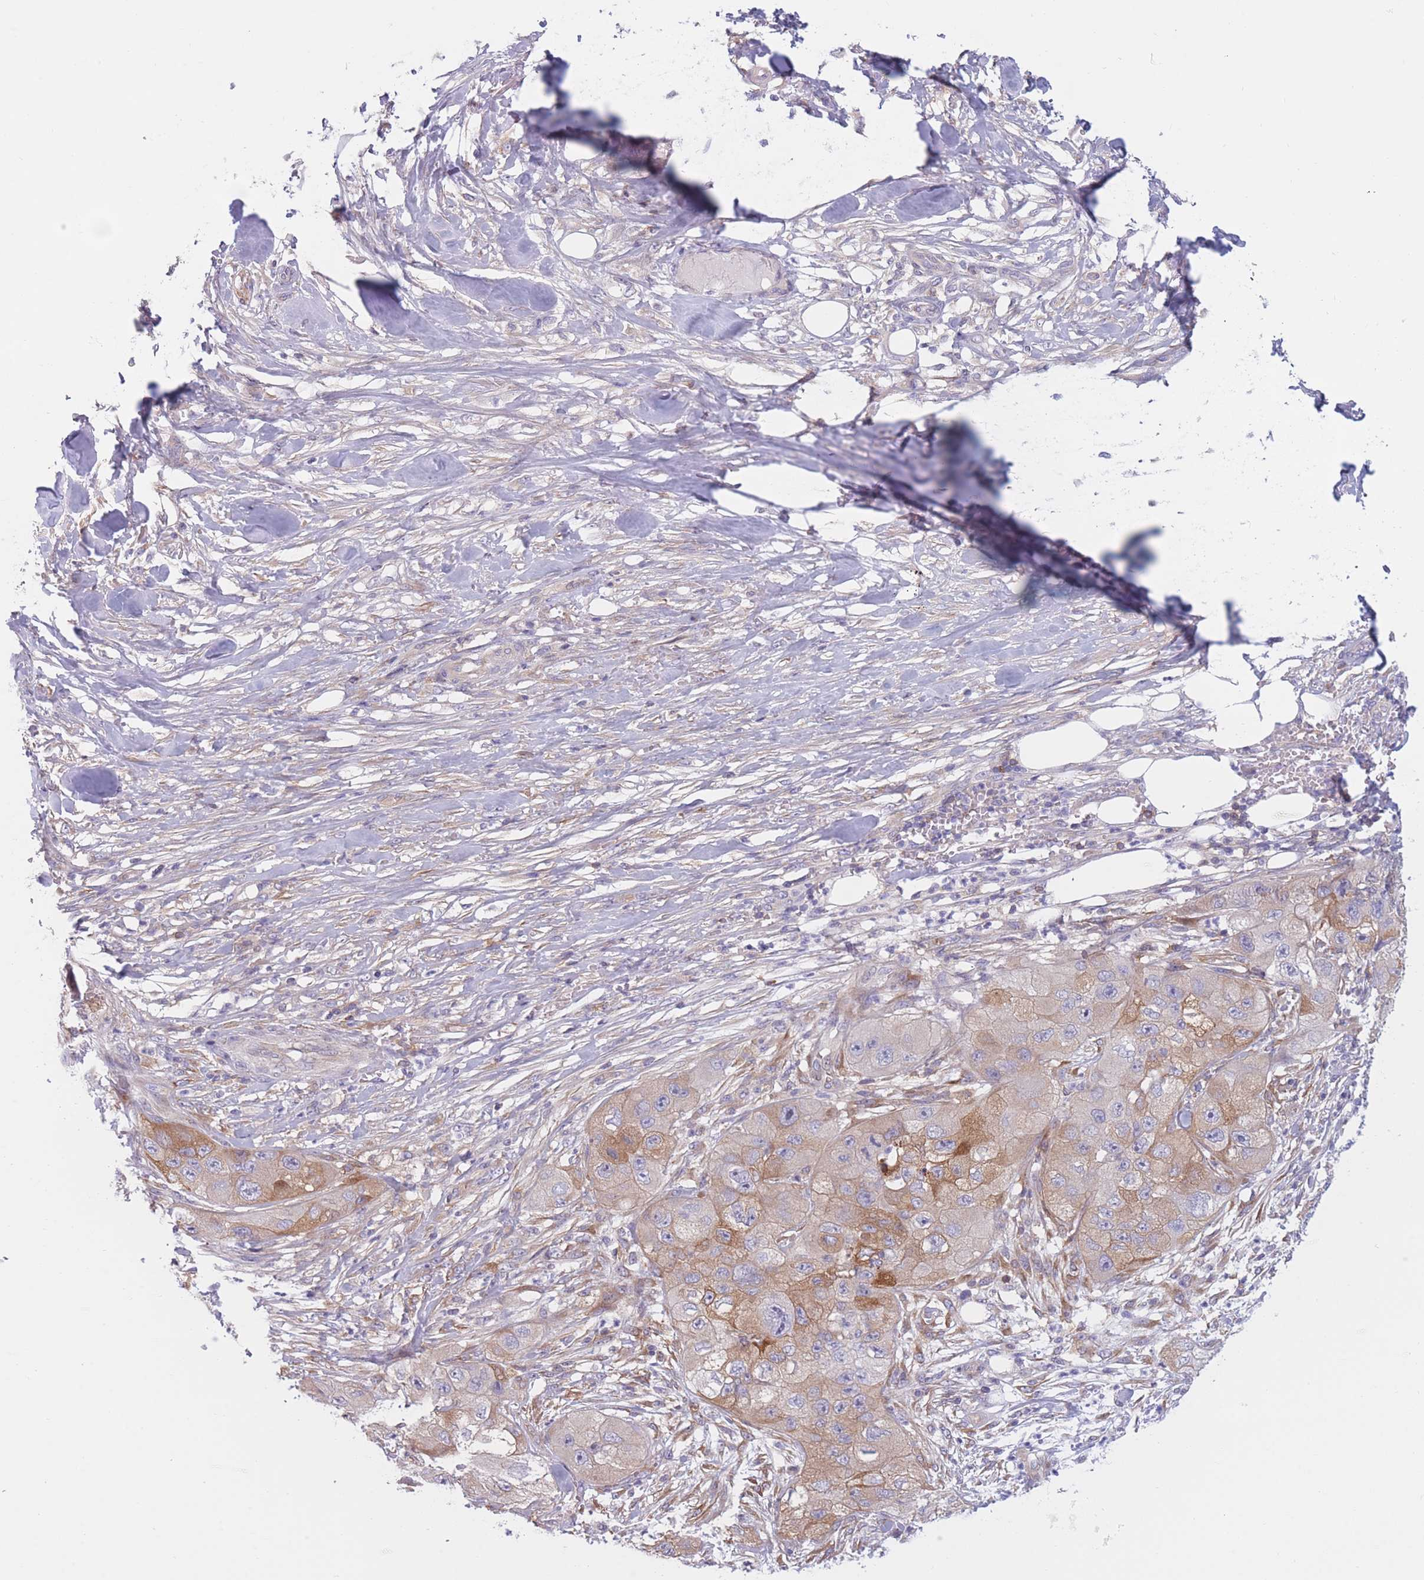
{"staining": {"intensity": "moderate", "quantity": "<25%", "location": "cytoplasmic/membranous"}, "tissue": "skin cancer", "cell_type": "Tumor cells", "image_type": "cancer", "snomed": [{"axis": "morphology", "description": "Squamous cell carcinoma, NOS"}, {"axis": "topography", "description": "Skin"}, {"axis": "topography", "description": "Subcutis"}], "caption": "This micrograph demonstrates immunohistochemistry staining of human skin cancer, with low moderate cytoplasmic/membranous staining in approximately <25% of tumor cells.", "gene": "PDE4A", "patient": {"sex": "male", "age": 73}}